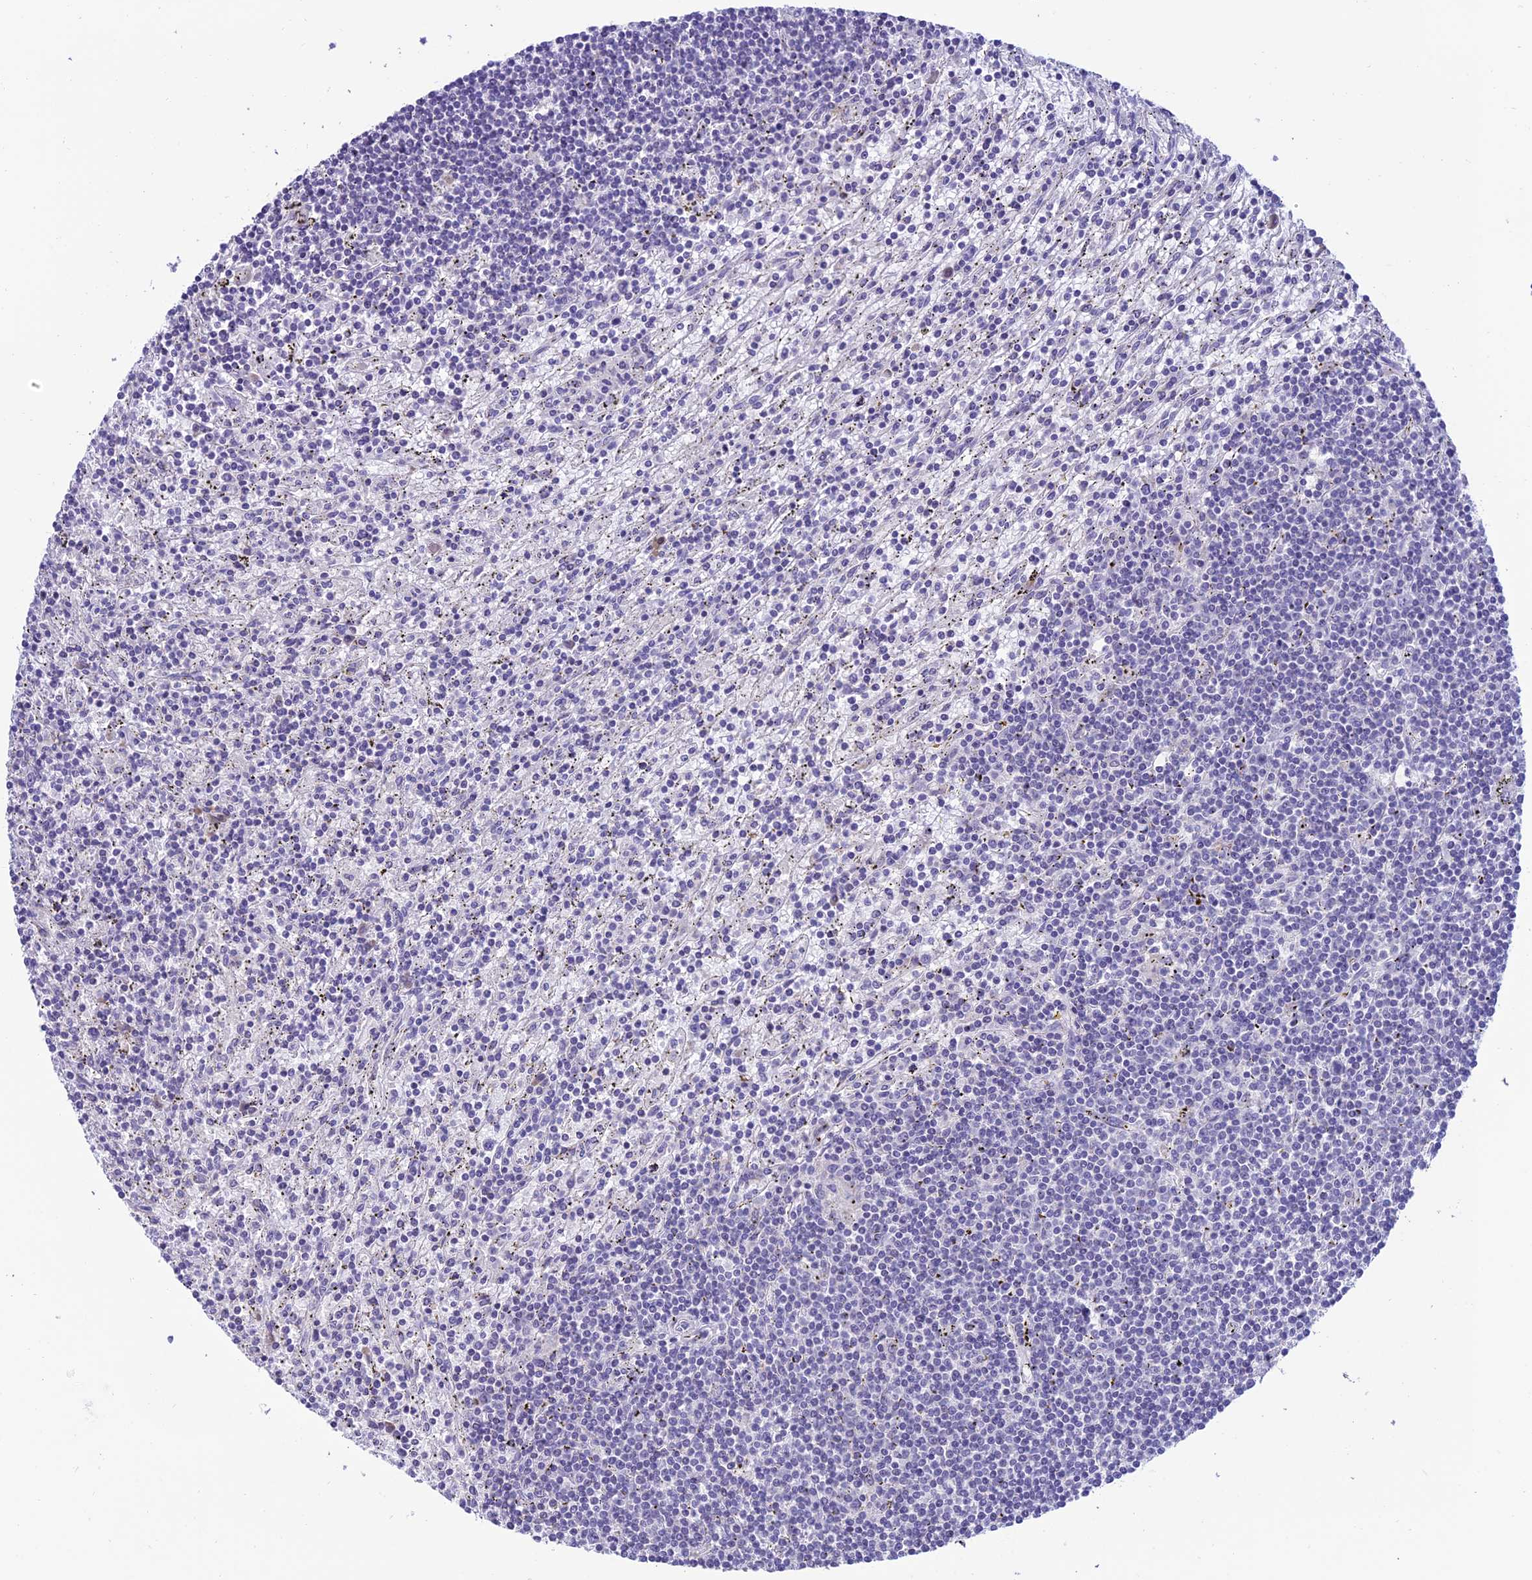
{"staining": {"intensity": "negative", "quantity": "none", "location": "none"}, "tissue": "lymphoma", "cell_type": "Tumor cells", "image_type": "cancer", "snomed": [{"axis": "morphology", "description": "Malignant lymphoma, non-Hodgkin's type, Low grade"}, {"axis": "topography", "description": "Spleen"}], "caption": "Human lymphoma stained for a protein using immunohistochemistry demonstrates no staining in tumor cells.", "gene": "SLC10A1", "patient": {"sex": "male", "age": 76}}